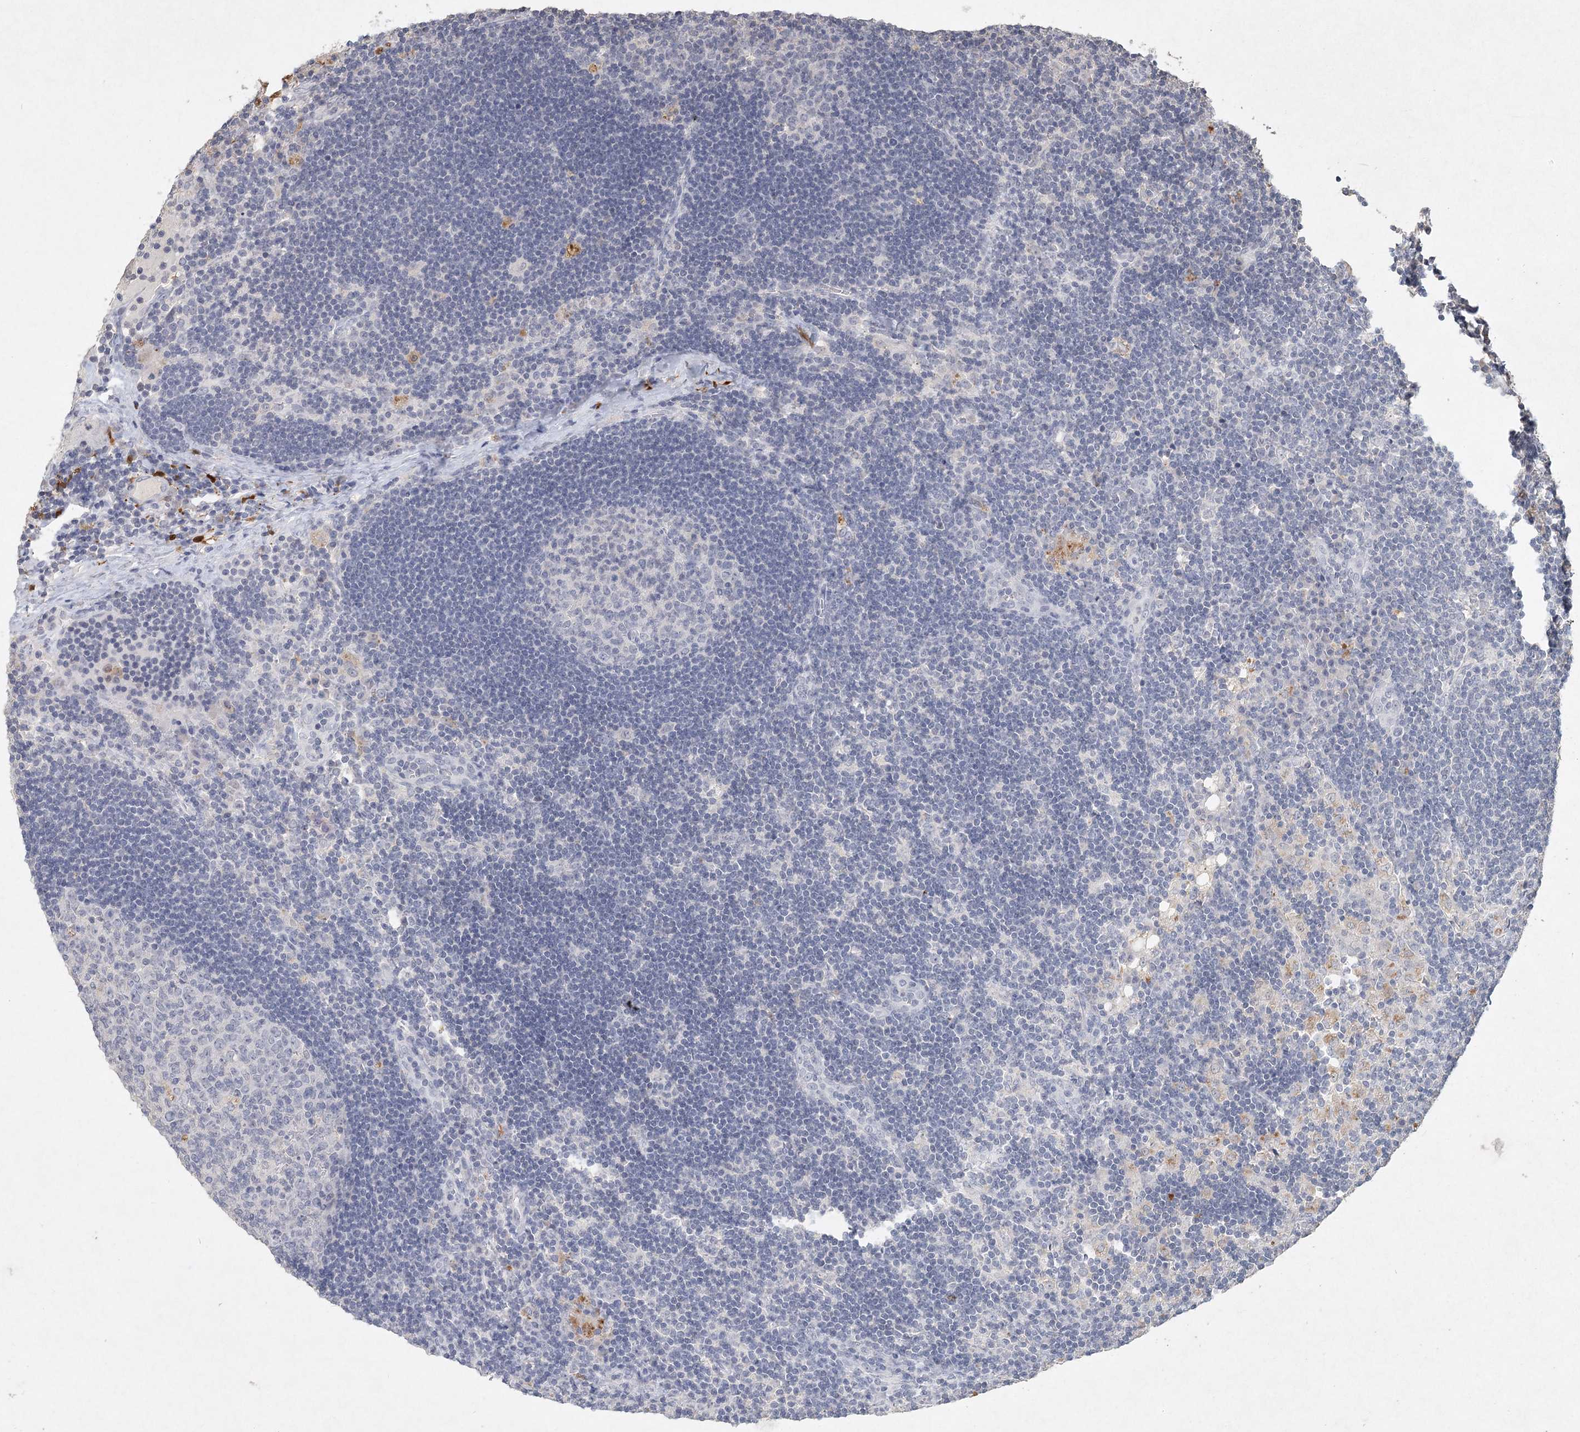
{"staining": {"intensity": "negative", "quantity": "none", "location": "none"}, "tissue": "lymph node", "cell_type": "Germinal center cells", "image_type": "normal", "snomed": [{"axis": "morphology", "description": "Normal tissue, NOS"}, {"axis": "topography", "description": "Lymph node"}], "caption": "This histopathology image is of normal lymph node stained with immunohistochemistry to label a protein in brown with the nuclei are counter-stained blue. There is no staining in germinal center cells. Brightfield microscopy of immunohistochemistry stained with DAB (3,3'-diaminobenzidine) (brown) and hematoxylin (blue), captured at high magnification.", "gene": "ARSI", "patient": {"sex": "male", "age": 24}}